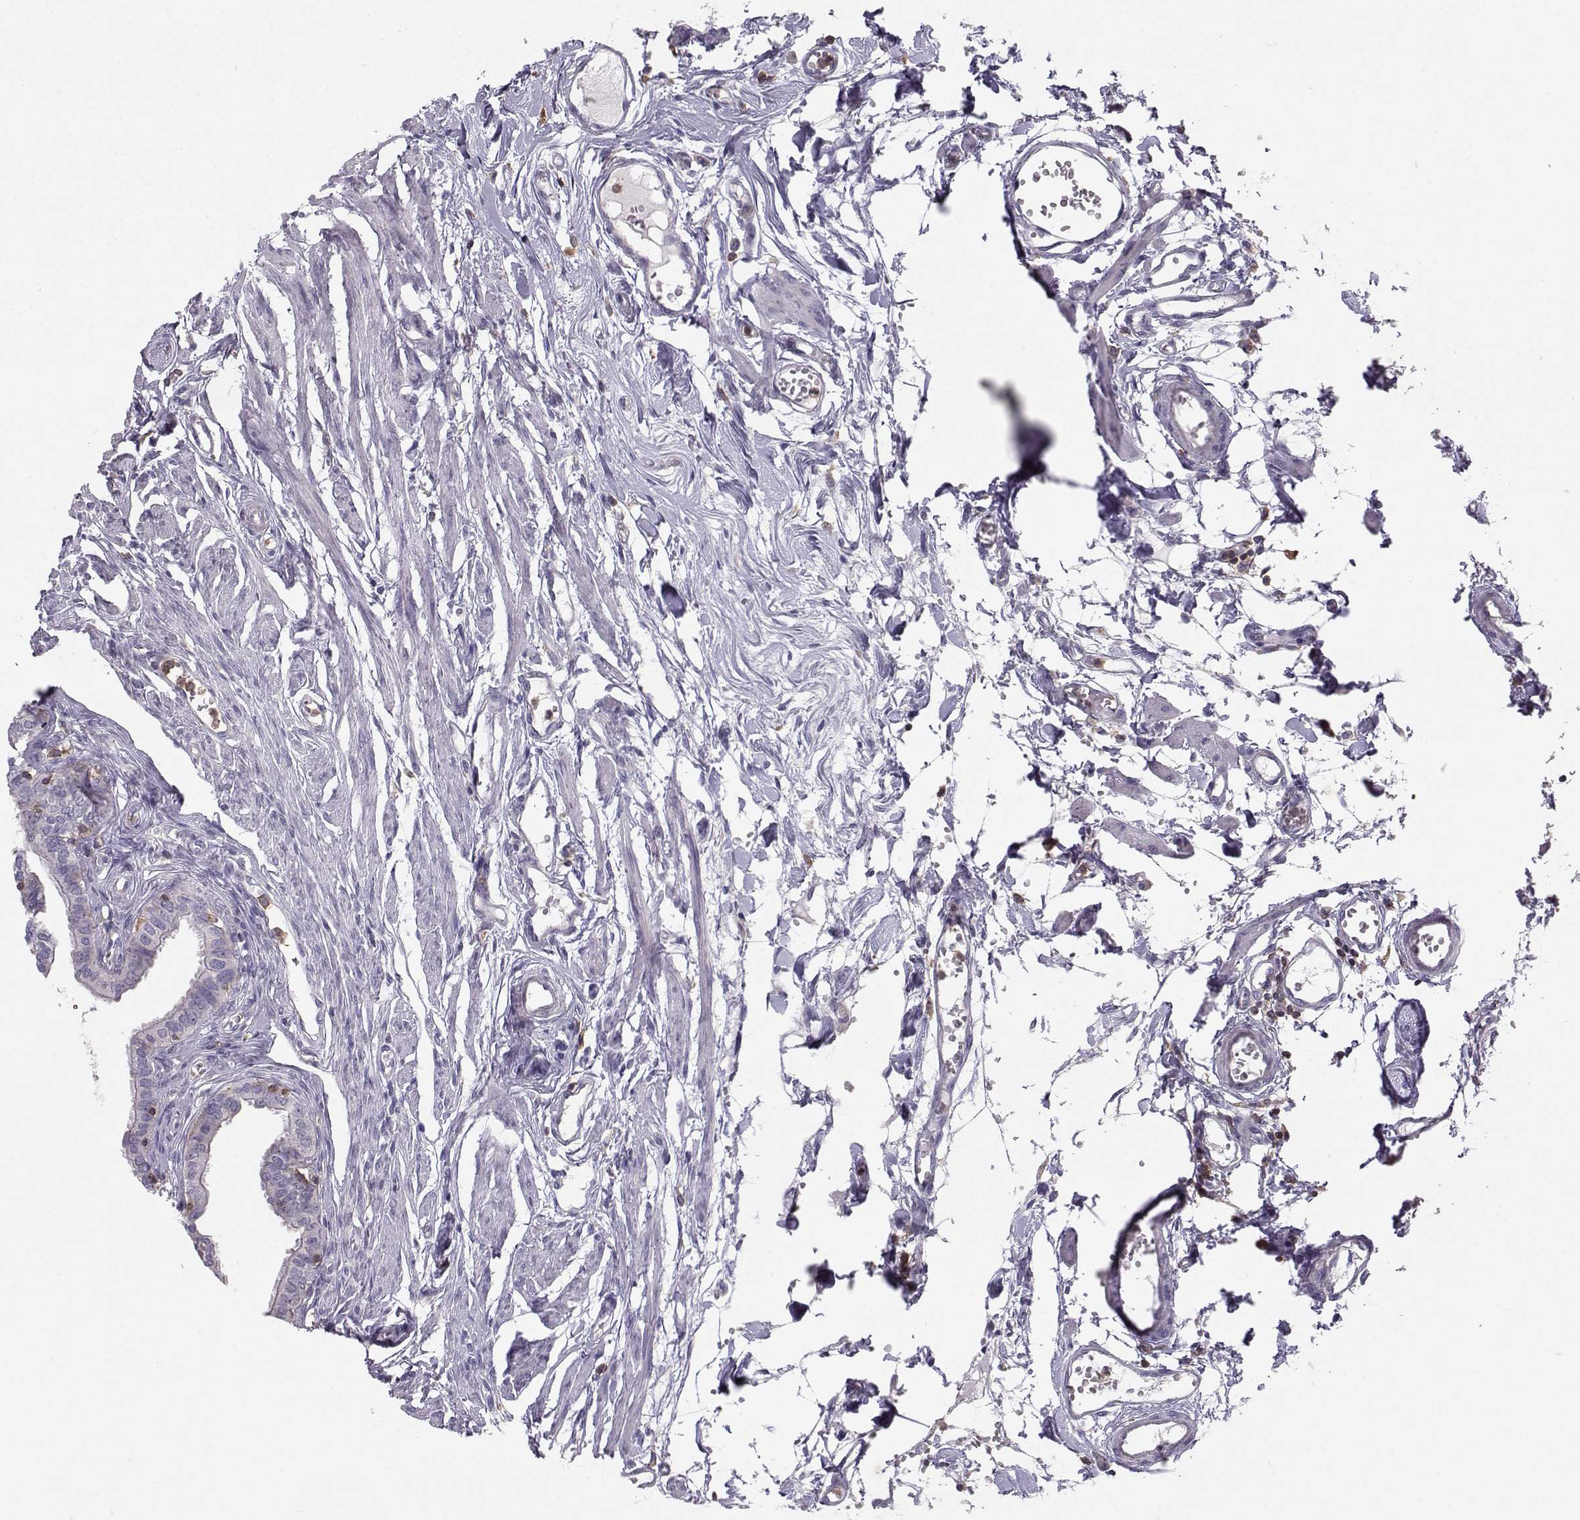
{"staining": {"intensity": "negative", "quantity": "none", "location": "none"}, "tissue": "fallopian tube", "cell_type": "Glandular cells", "image_type": "normal", "snomed": [{"axis": "morphology", "description": "Normal tissue, NOS"}, {"axis": "morphology", "description": "Carcinoma, endometroid"}, {"axis": "topography", "description": "Fallopian tube"}, {"axis": "topography", "description": "Ovary"}], "caption": "The immunohistochemistry image has no significant staining in glandular cells of fallopian tube.", "gene": "ZBTB32", "patient": {"sex": "female", "age": 42}}